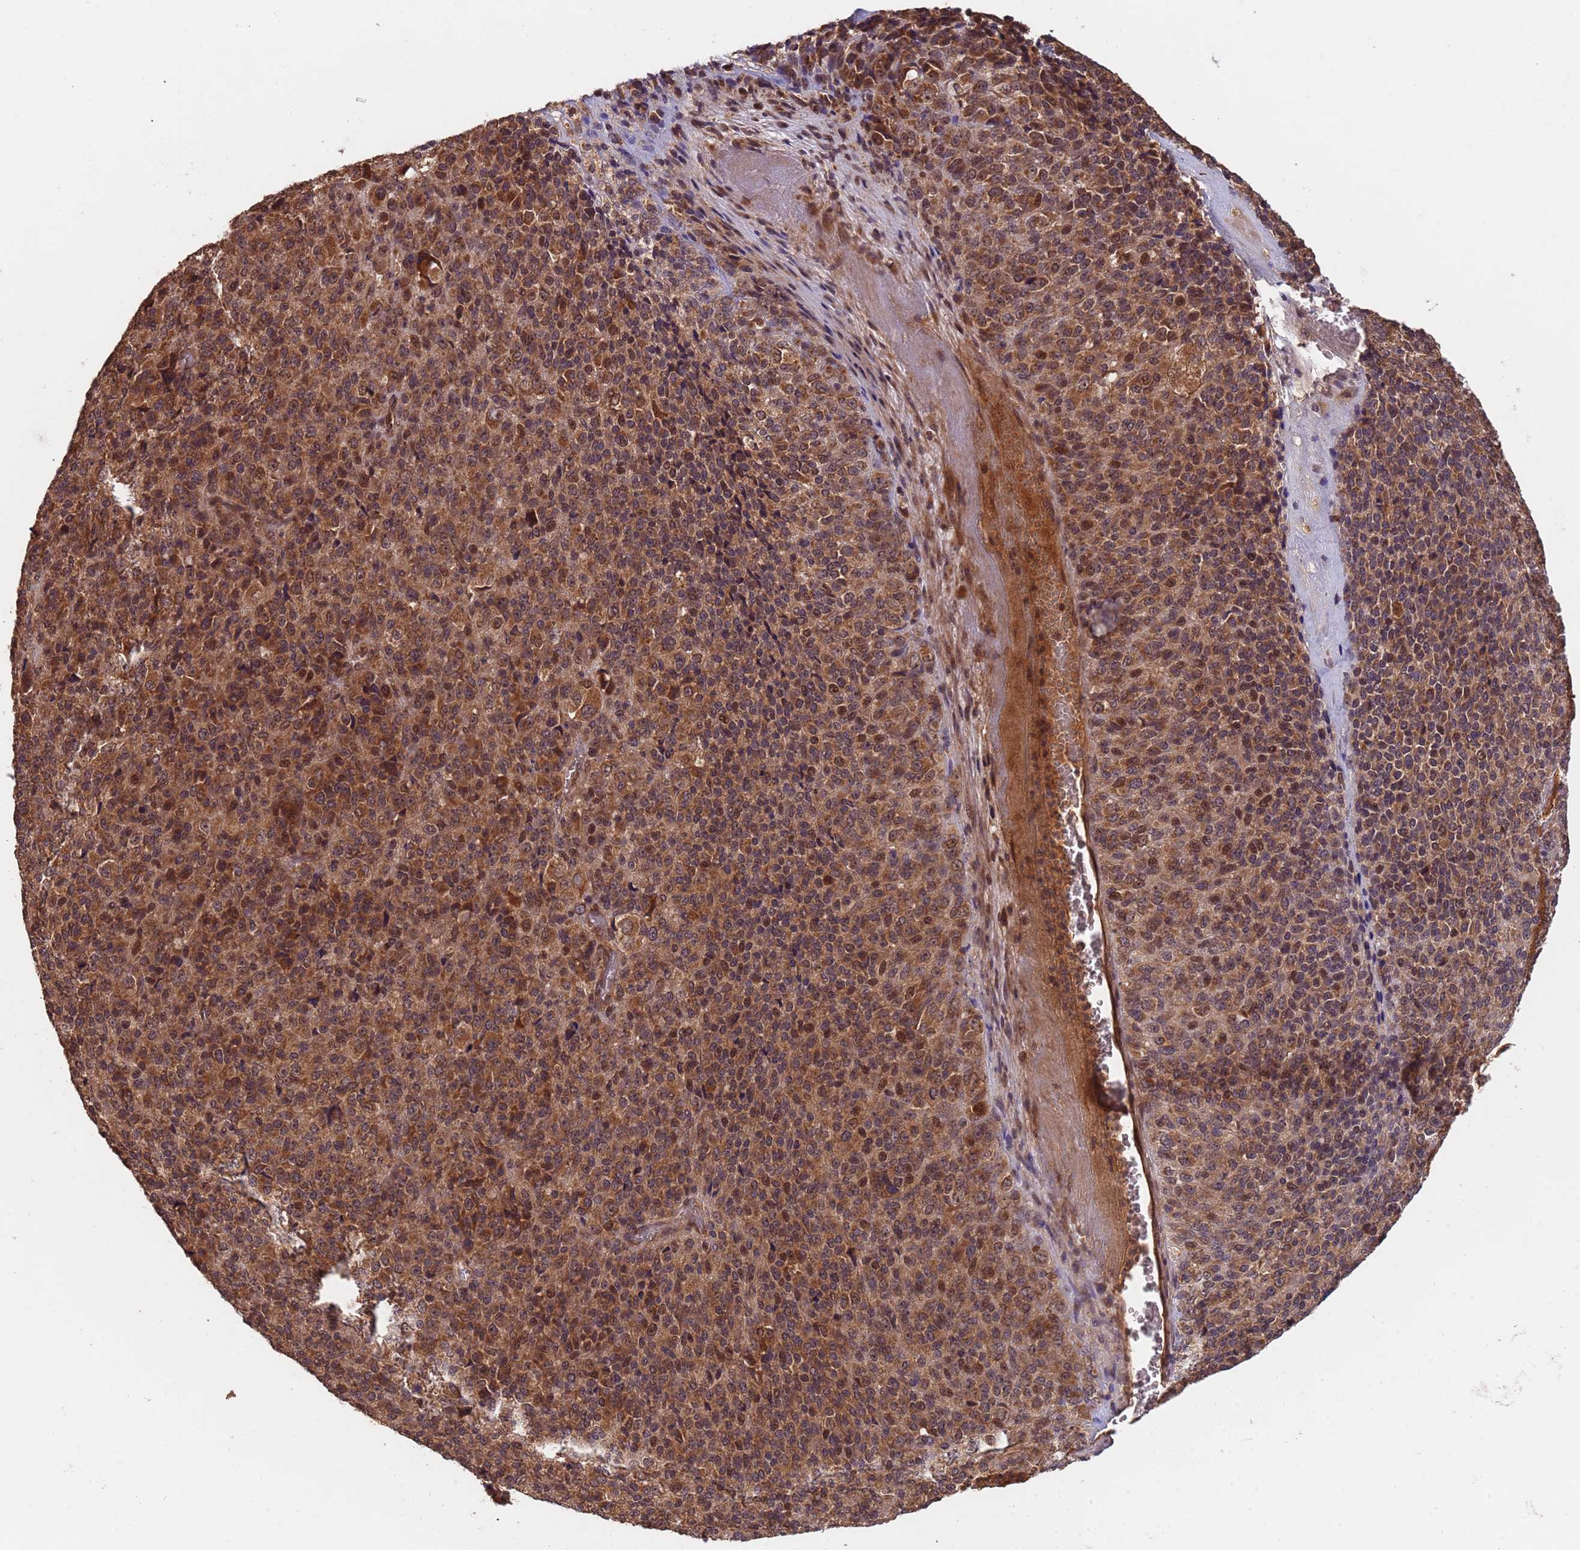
{"staining": {"intensity": "moderate", "quantity": ">75%", "location": "cytoplasmic/membranous,nuclear"}, "tissue": "melanoma", "cell_type": "Tumor cells", "image_type": "cancer", "snomed": [{"axis": "morphology", "description": "Malignant melanoma, Metastatic site"}, {"axis": "topography", "description": "Brain"}], "caption": "IHC (DAB) staining of melanoma exhibits moderate cytoplasmic/membranous and nuclear protein positivity in about >75% of tumor cells. The staining was performed using DAB (3,3'-diaminobenzidine) to visualize the protein expression in brown, while the nuclei were stained in blue with hematoxylin (Magnification: 20x).", "gene": "ERI1", "patient": {"sex": "female", "age": 56}}